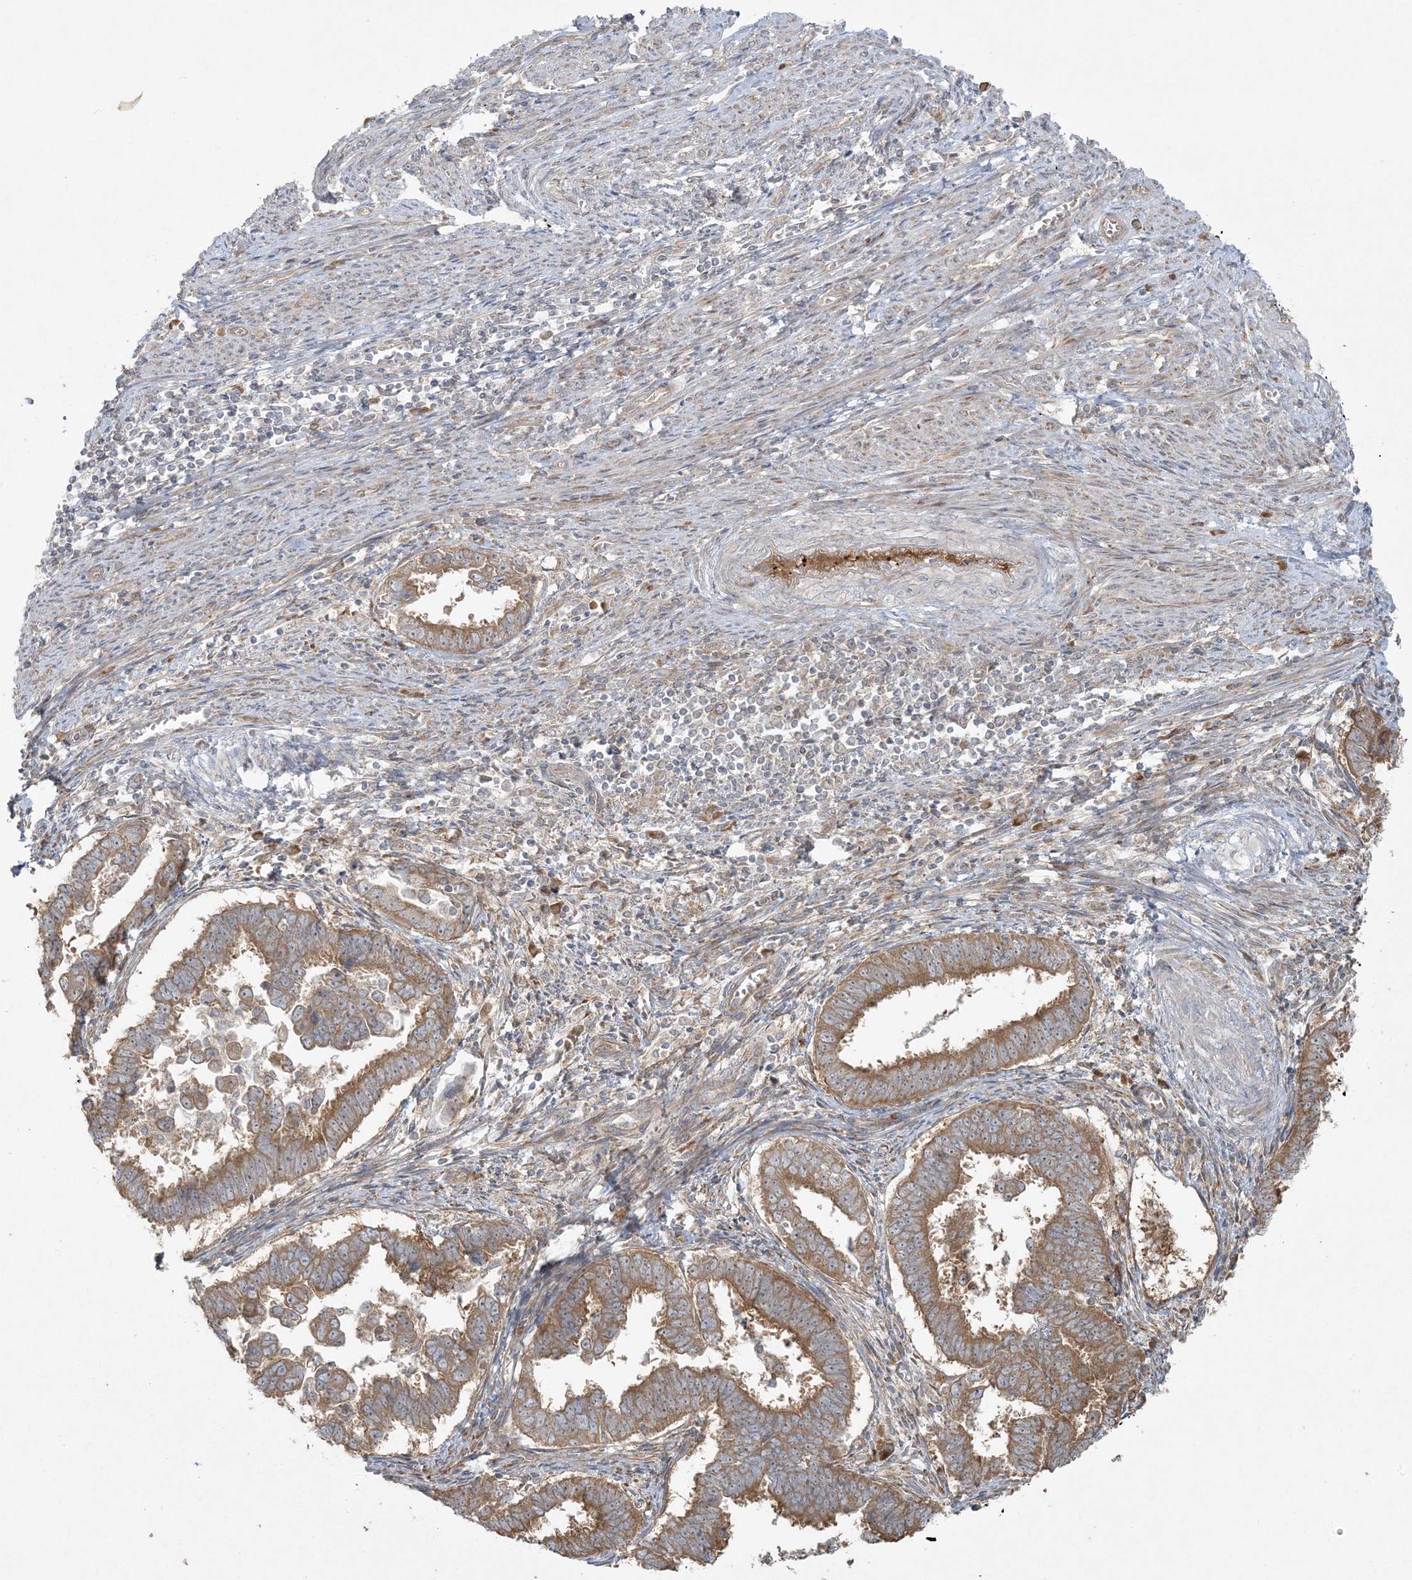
{"staining": {"intensity": "moderate", "quantity": ">75%", "location": "cytoplasmic/membranous"}, "tissue": "endometrial cancer", "cell_type": "Tumor cells", "image_type": "cancer", "snomed": [{"axis": "morphology", "description": "Adenocarcinoma, NOS"}, {"axis": "topography", "description": "Endometrium"}], "caption": "Protein staining exhibits moderate cytoplasmic/membranous positivity in about >75% of tumor cells in endometrial cancer (adenocarcinoma).", "gene": "ZNF263", "patient": {"sex": "female", "age": 75}}